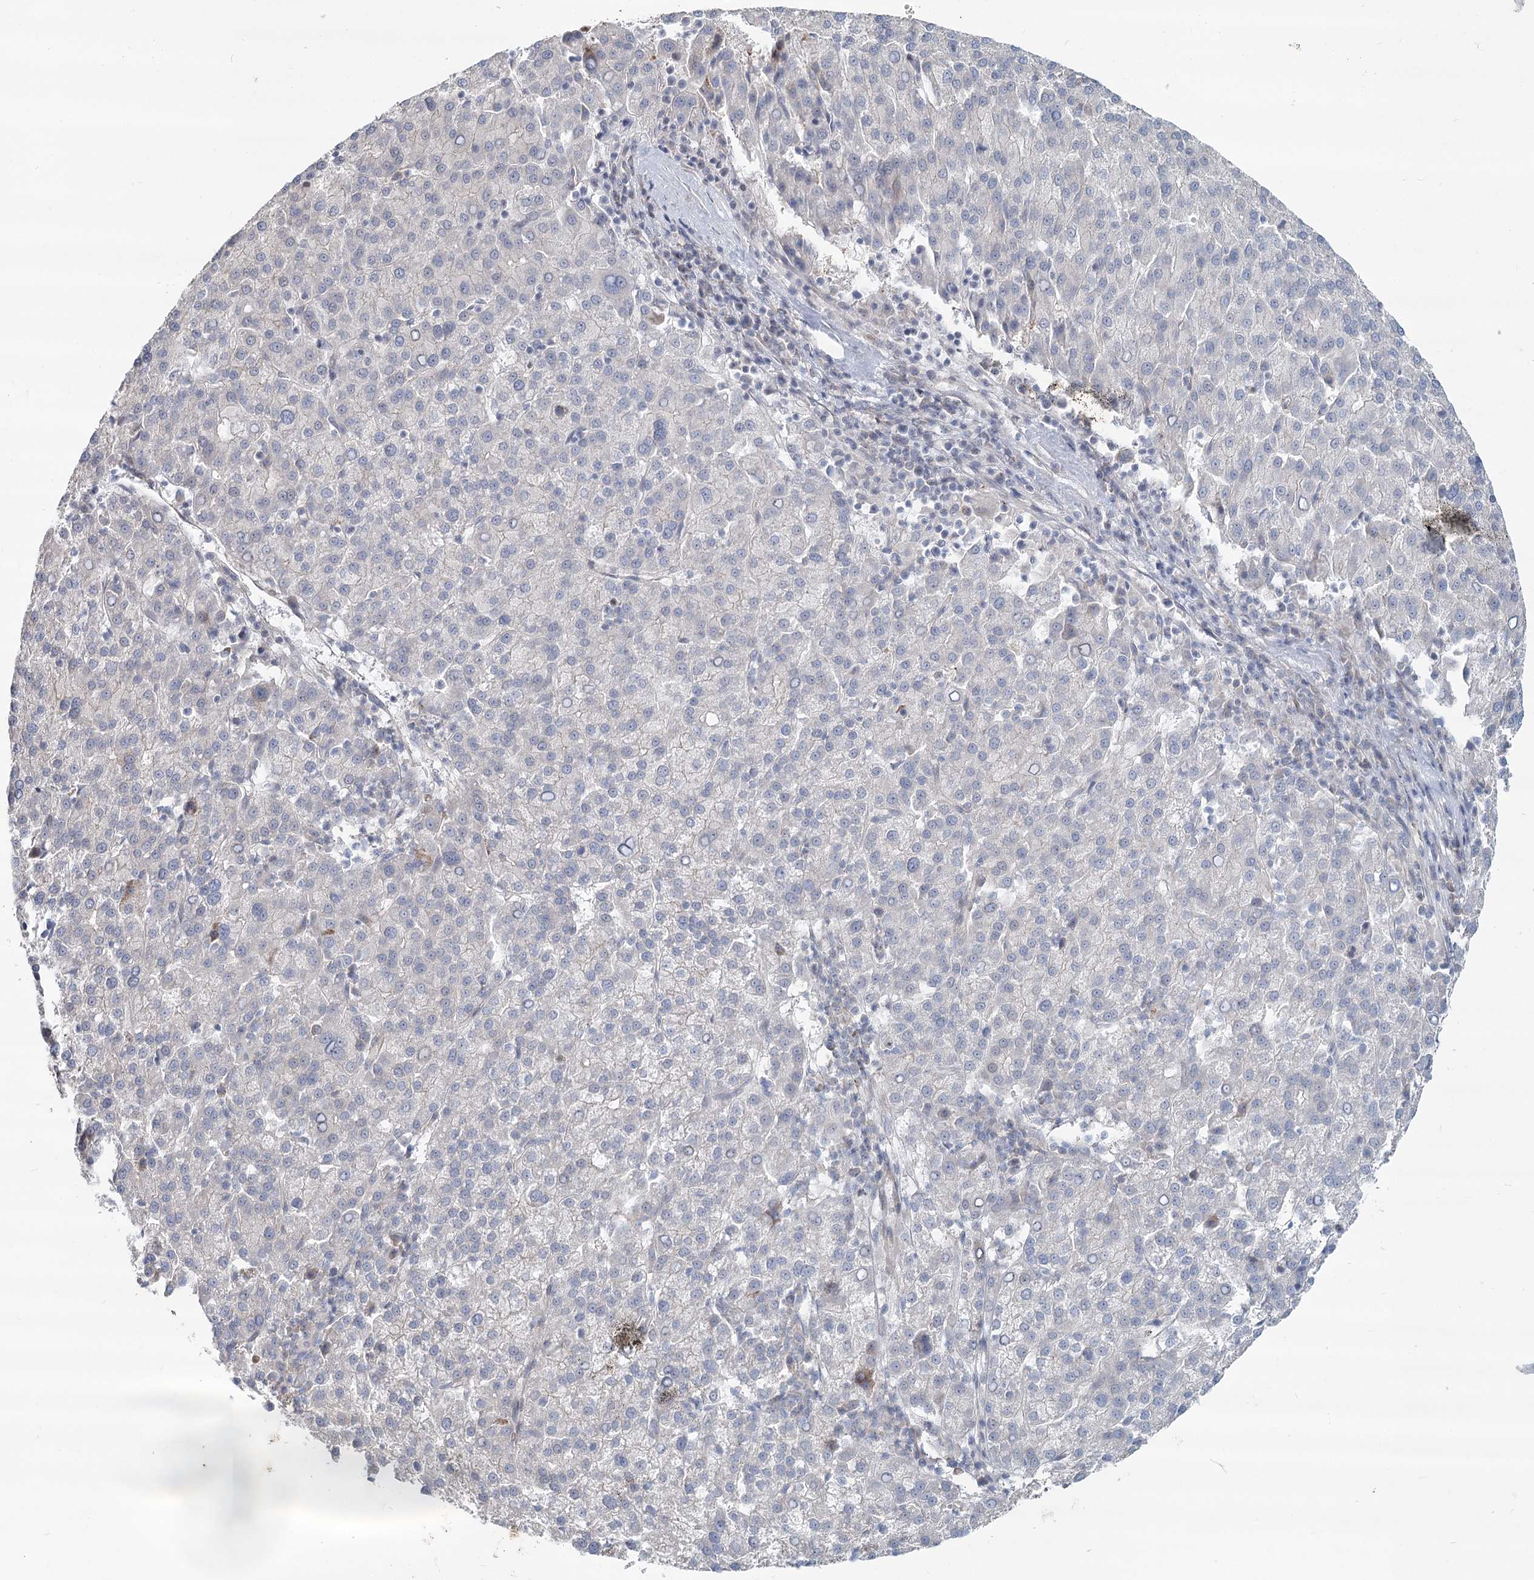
{"staining": {"intensity": "negative", "quantity": "none", "location": "none"}, "tissue": "liver cancer", "cell_type": "Tumor cells", "image_type": "cancer", "snomed": [{"axis": "morphology", "description": "Carcinoma, Hepatocellular, NOS"}, {"axis": "topography", "description": "Liver"}], "caption": "This histopathology image is of hepatocellular carcinoma (liver) stained with immunohistochemistry (IHC) to label a protein in brown with the nuclei are counter-stained blue. There is no expression in tumor cells.", "gene": "SPINK13", "patient": {"sex": "female", "age": 58}}